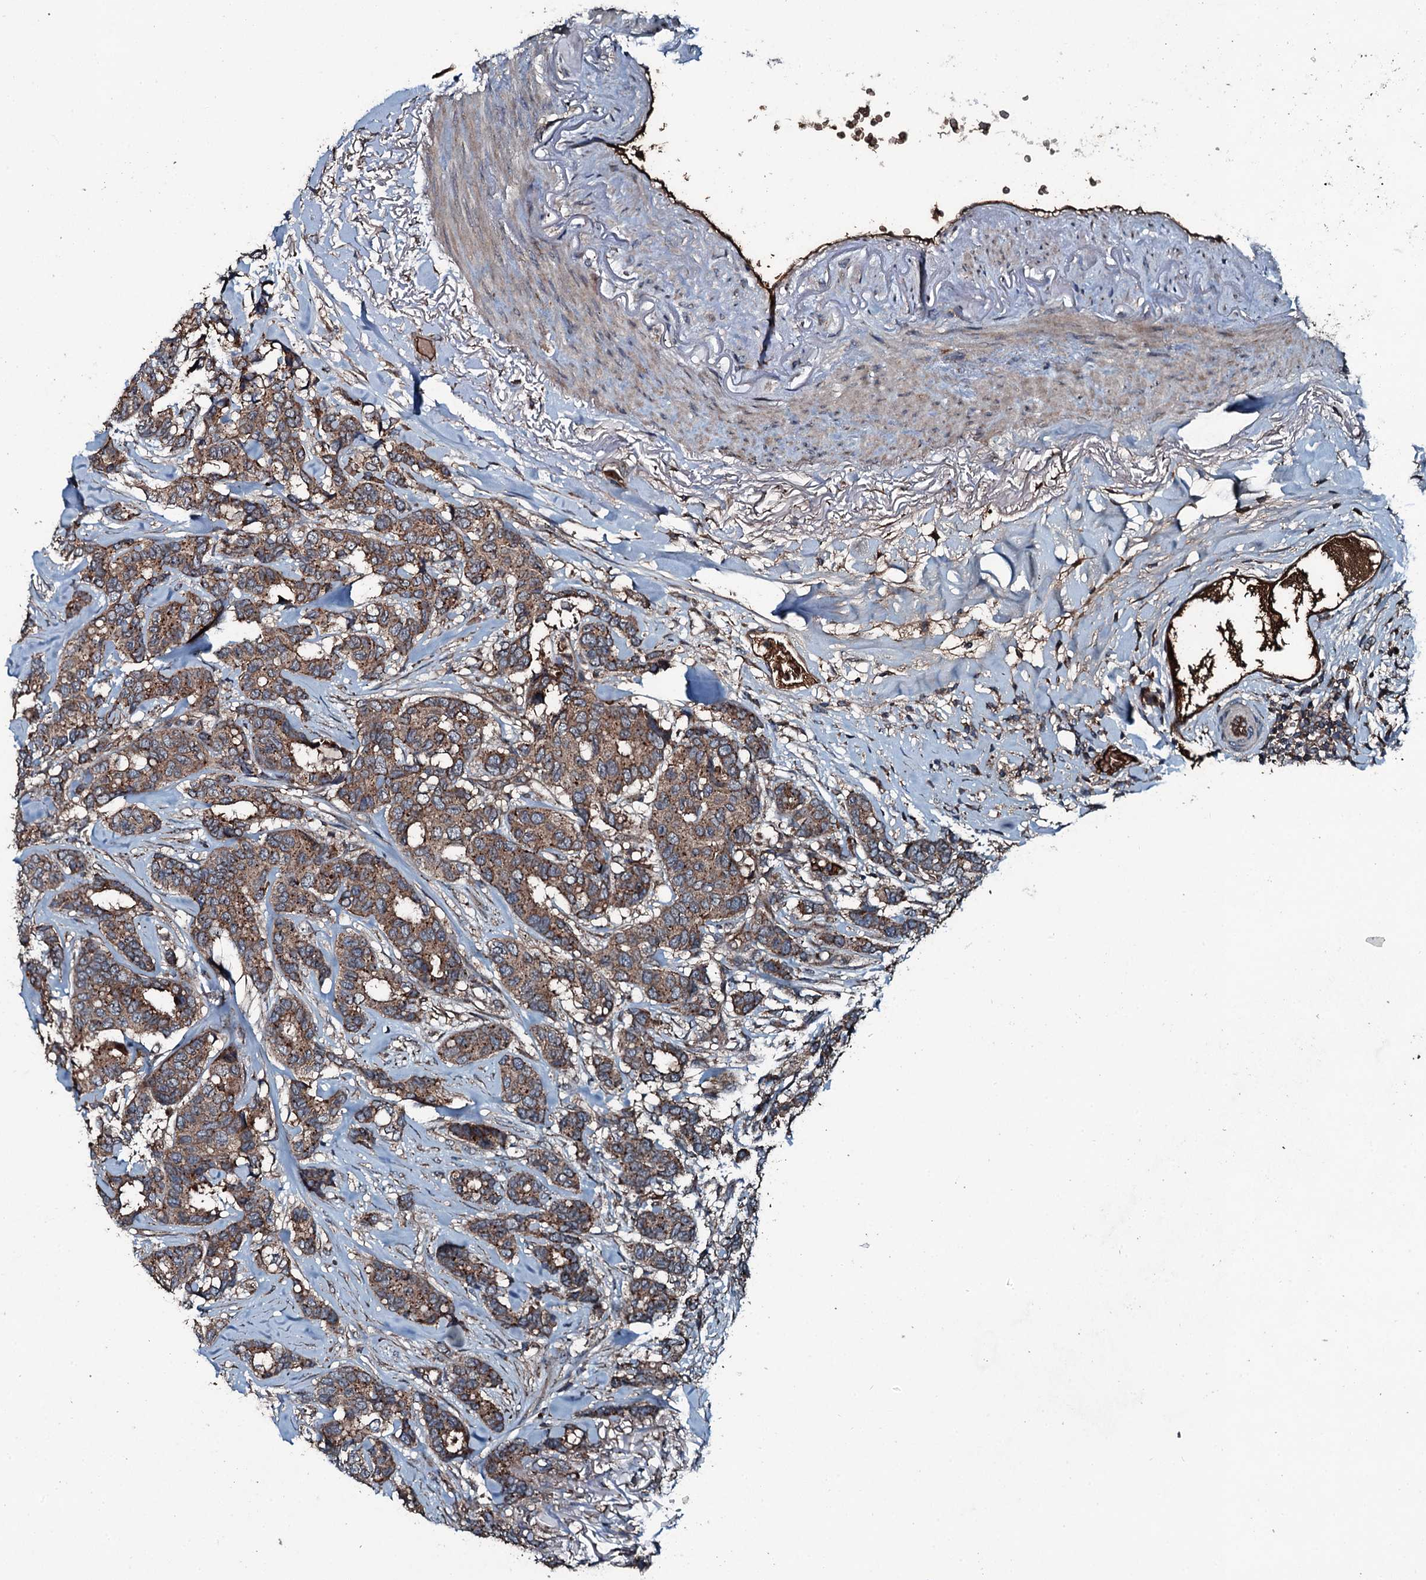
{"staining": {"intensity": "moderate", "quantity": ">75%", "location": "cytoplasmic/membranous"}, "tissue": "breast cancer", "cell_type": "Tumor cells", "image_type": "cancer", "snomed": [{"axis": "morphology", "description": "Duct carcinoma"}, {"axis": "topography", "description": "Breast"}], "caption": "Moderate cytoplasmic/membranous protein expression is seen in about >75% of tumor cells in intraductal carcinoma (breast).", "gene": "TRIM7", "patient": {"sex": "female", "age": 87}}